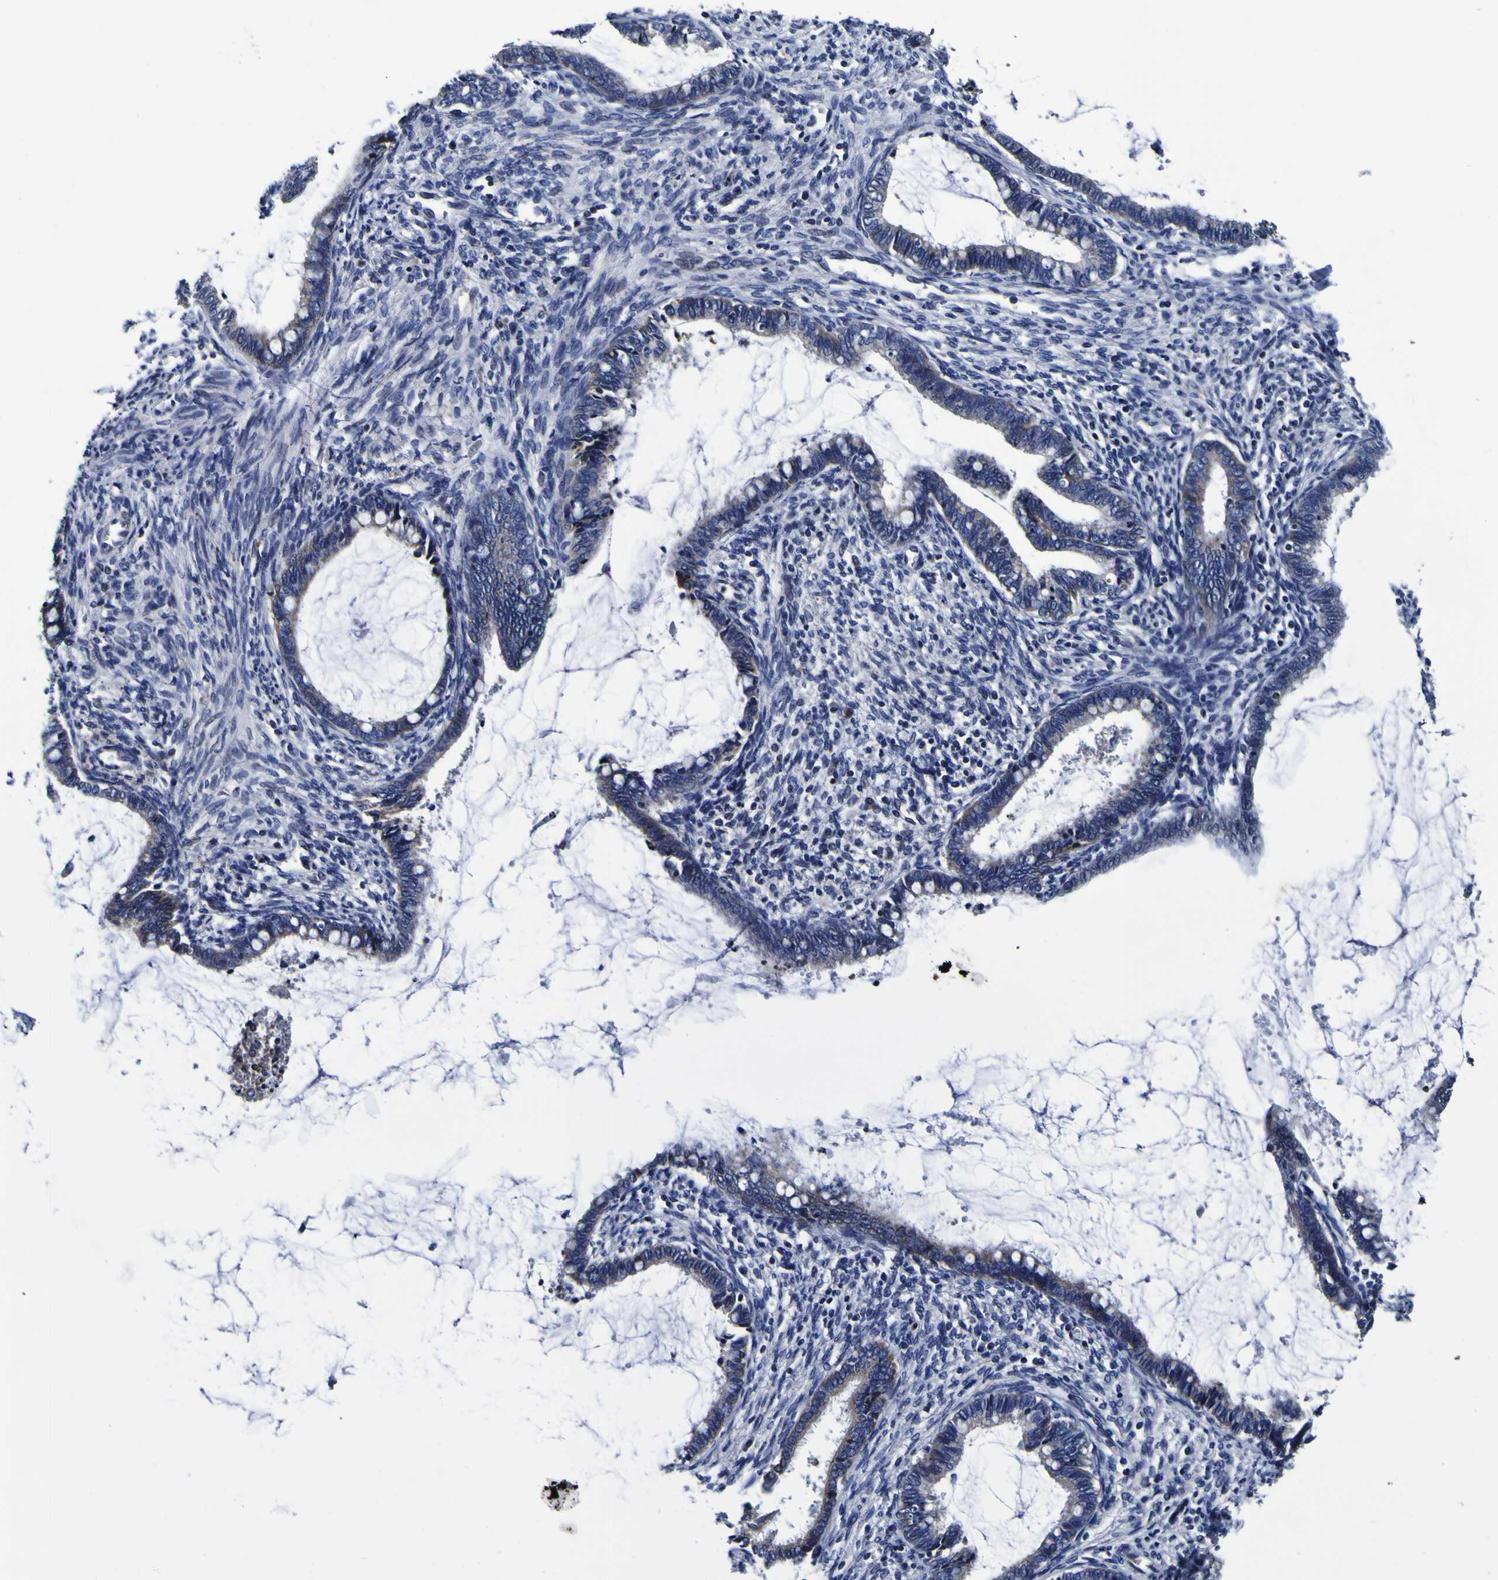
{"staining": {"intensity": "moderate", "quantity": "<25%", "location": "cytoplasmic/membranous"}, "tissue": "cervical cancer", "cell_type": "Tumor cells", "image_type": "cancer", "snomed": [{"axis": "morphology", "description": "Adenocarcinoma, NOS"}, {"axis": "topography", "description": "Cervix"}], "caption": "The immunohistochemical stain shows moderate cytoplasmic/membranous positivity in tumor cells of cervical adenocarcinoma tissue.", "gene": "PDLIM4", "patient": {"sex": "female", "age": 44}}